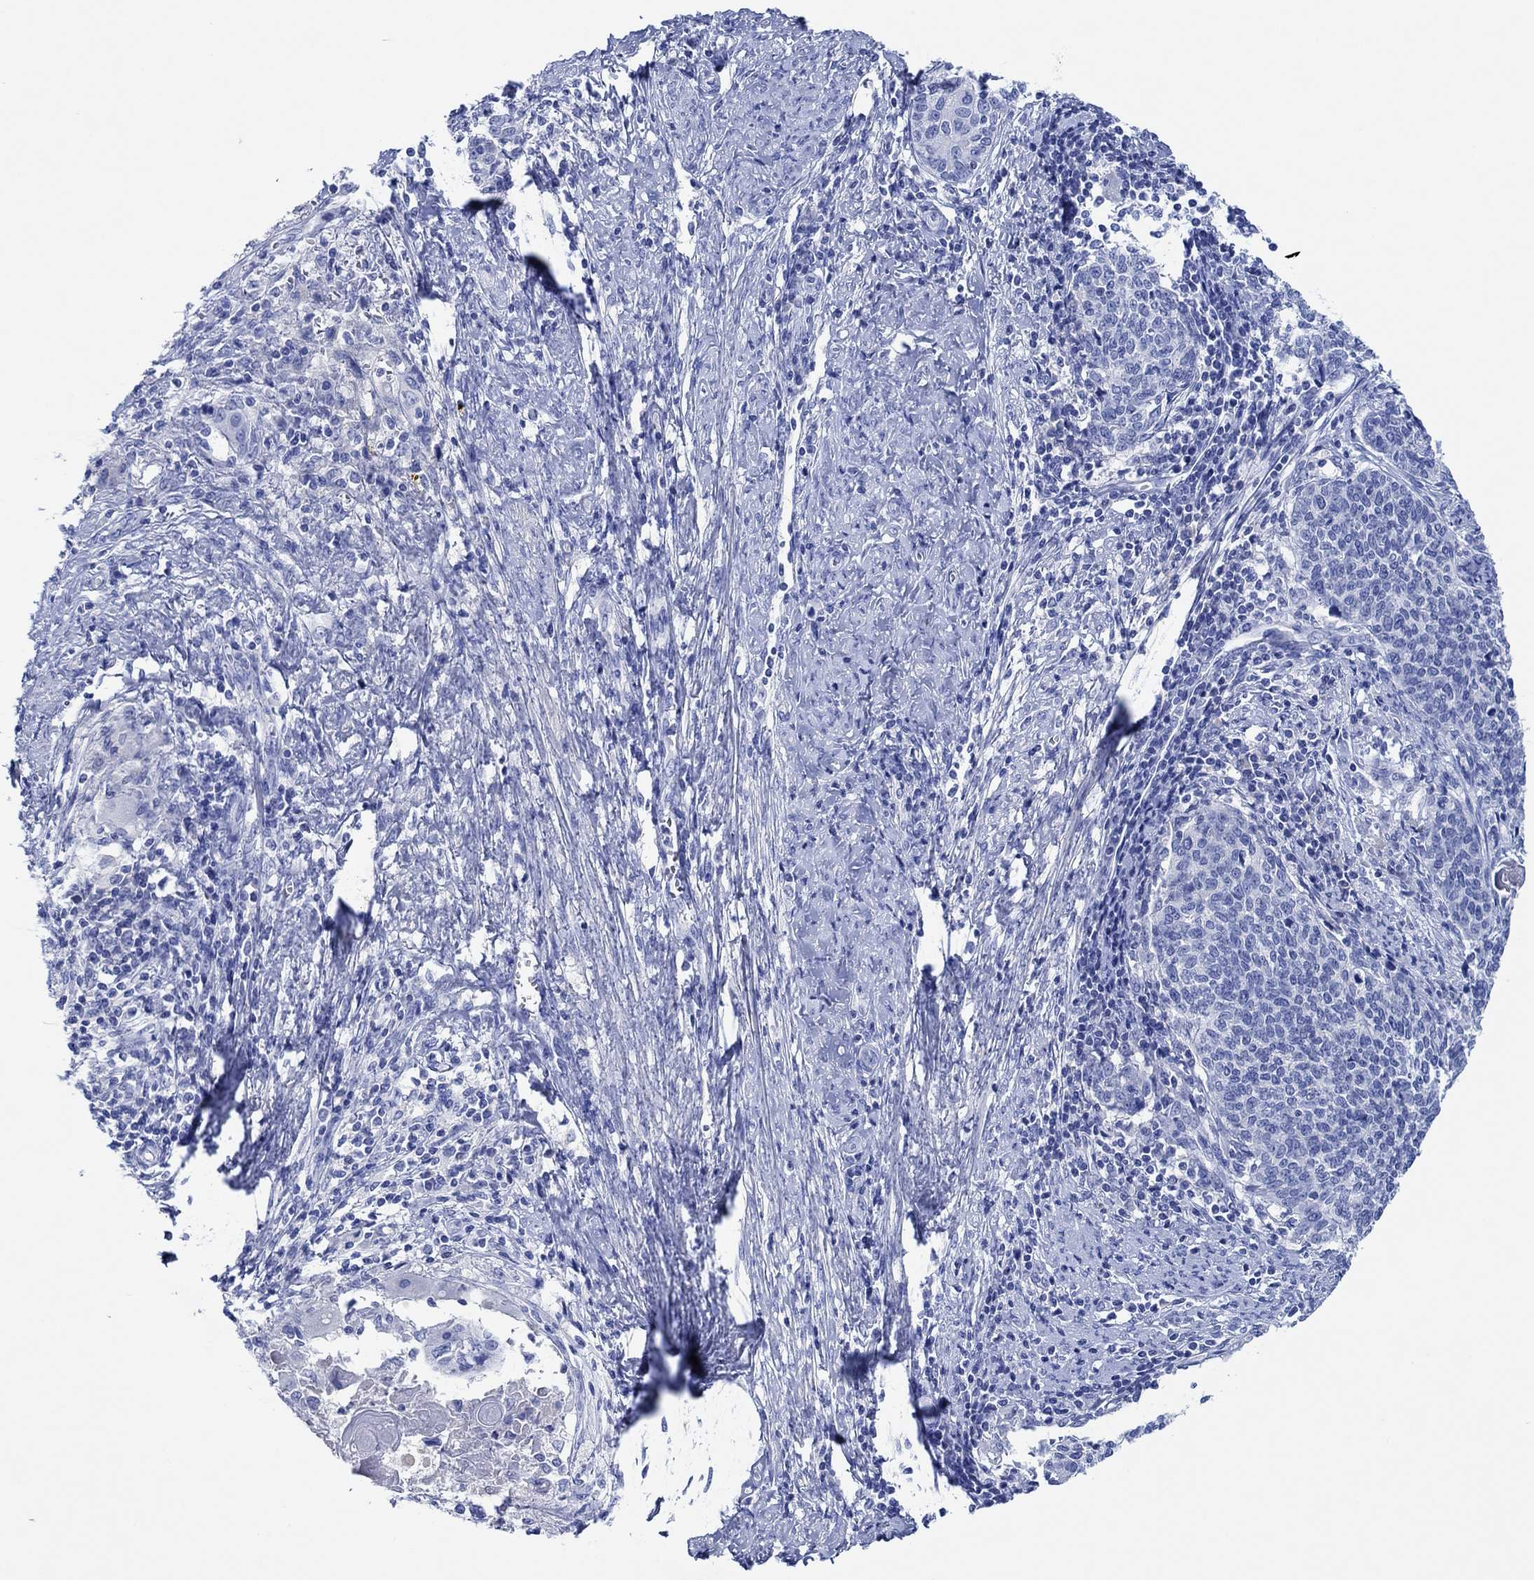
{"staining": {"intensity": "negative", "quantity": "none", "location": "none"}, "tissue": "cervical cancer", "cell_type": "Tumor cells", "image_type": "cancer", "snomed": [{"axis": "morphology", "description": "Squamous cell carcinoma, NOS"}, {"axis": "topography", "description": "Cervix"}], "caption": "This image is of cervical cancer (squamous cell carcinoma) stained with IHC to label a protein in brown with the nuclei are counter-stained blue. There is no staining in tumor cells. (DAB IHC with hematoxylin counter stain).", "gene": "CPNE6", "patient": {"sex": "female", "age": 39}}